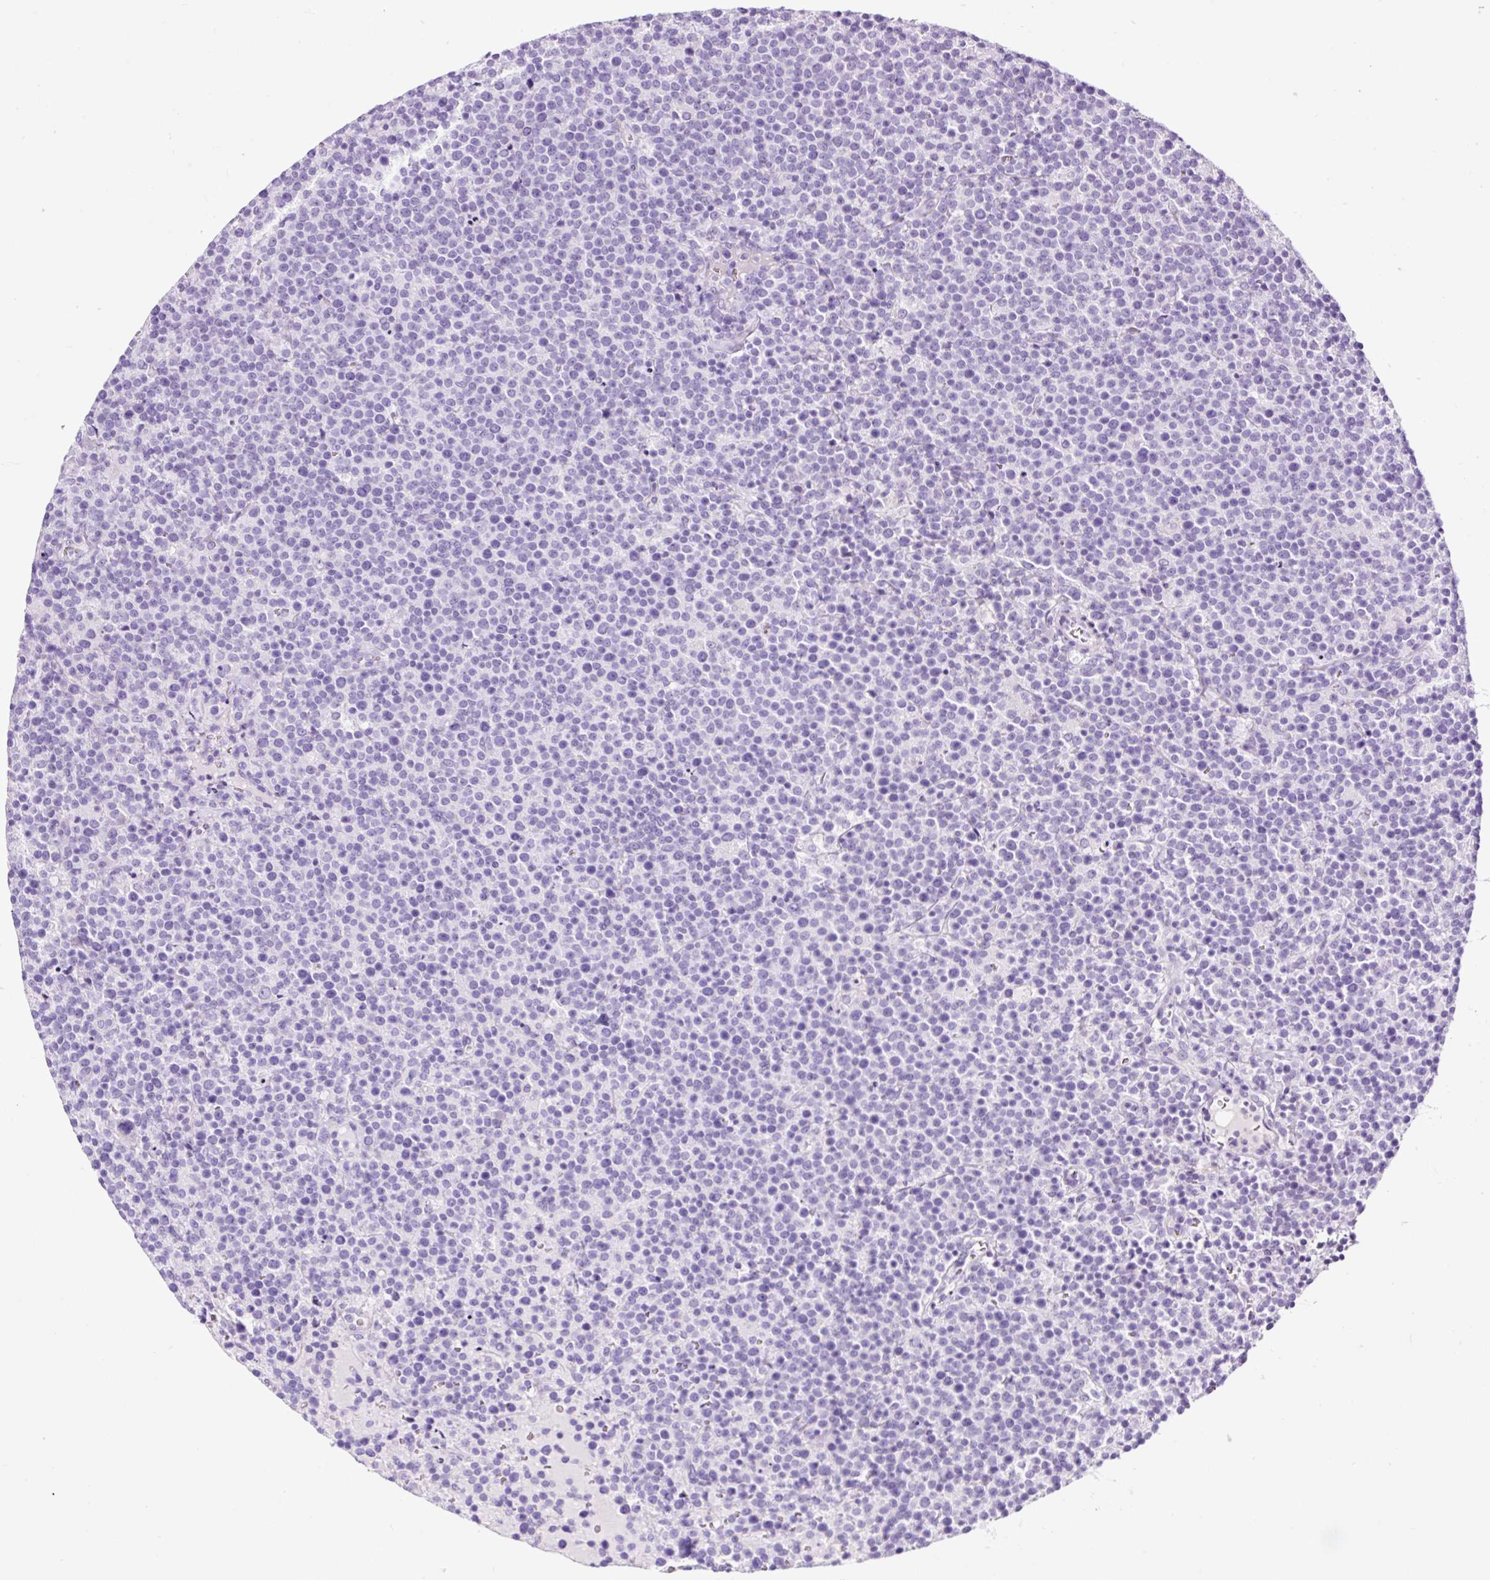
{"staining": {"intensity": "negative", "quantity": "none", "location": "none"}, "tissue": "lymphoma", "cell_type": "Tumor cells", "image_type": "cancer", "snomed": [{"axis": "morphology", "description": "Malignant lymphoma, non-Hodgkin's type, High grade"}, {"axis": "topography", "description": "Lymph node"}], "caption": "Tumor cells show no significant protein positivity in high-grade malignant lymphoma, non-Hodgkin's type.", "gene": "STOX2", "patient": {"sex": "male", "age": 61}}